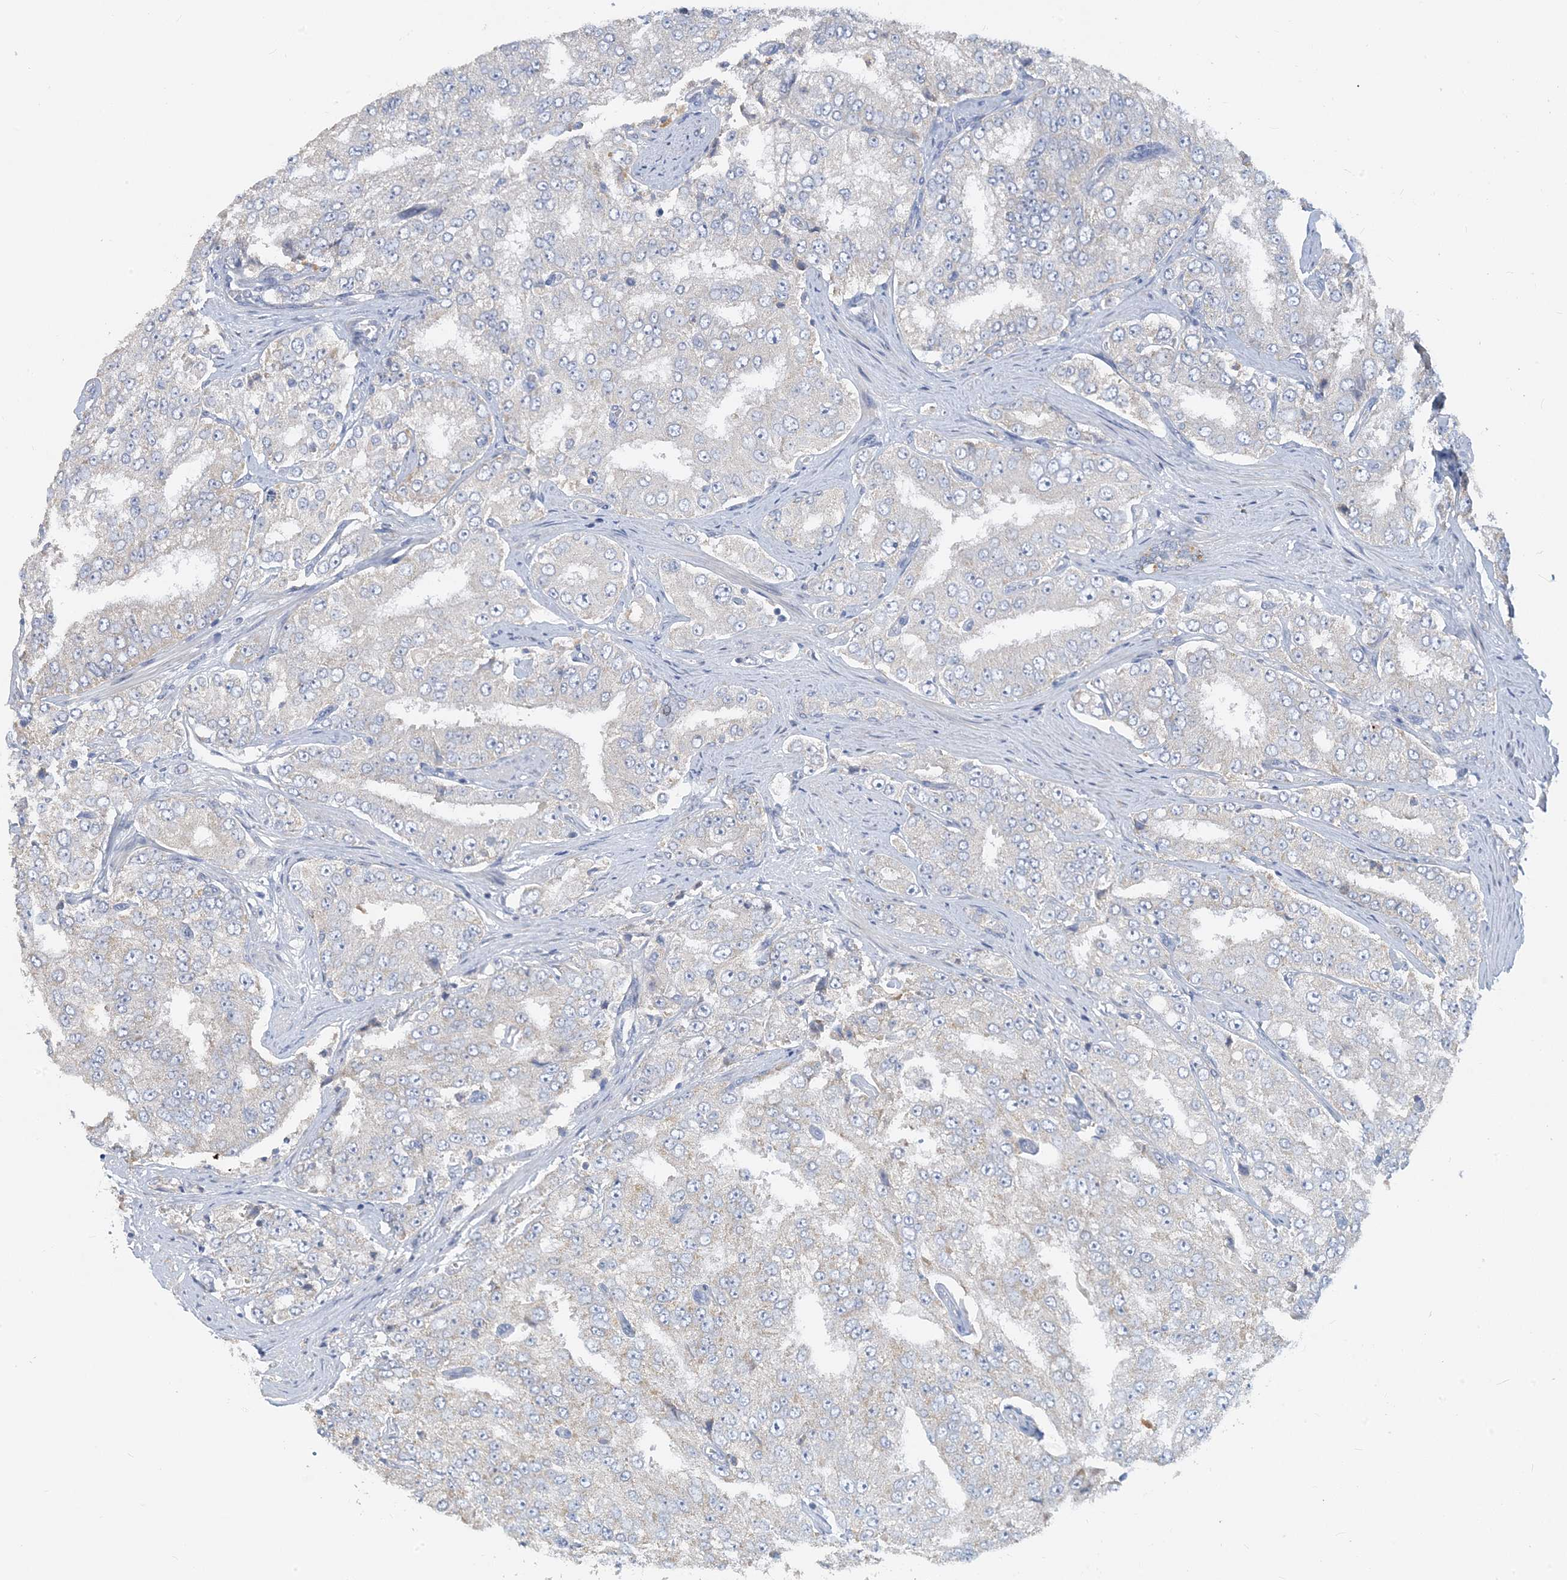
{"staining": {"intensity": "negative", "quantity": "none", "location": "none"}, "tissue": "prostate cancer", "cell_type": "Tumor cells", "image_type": "cancer", "snomed": [{"axis": "morphology", "description": "Adenocarcinoma, High grade"}, {"axis": "topography", "description": "Prostate"}], "caption": "Immunohistochemical staining of prostate cancer (high-grade adenocarcinoma) exhibits no significant positivity in tumor cells.", "gene": "ZCCHC18", "patient": {"sex": "male", "age": 58}}